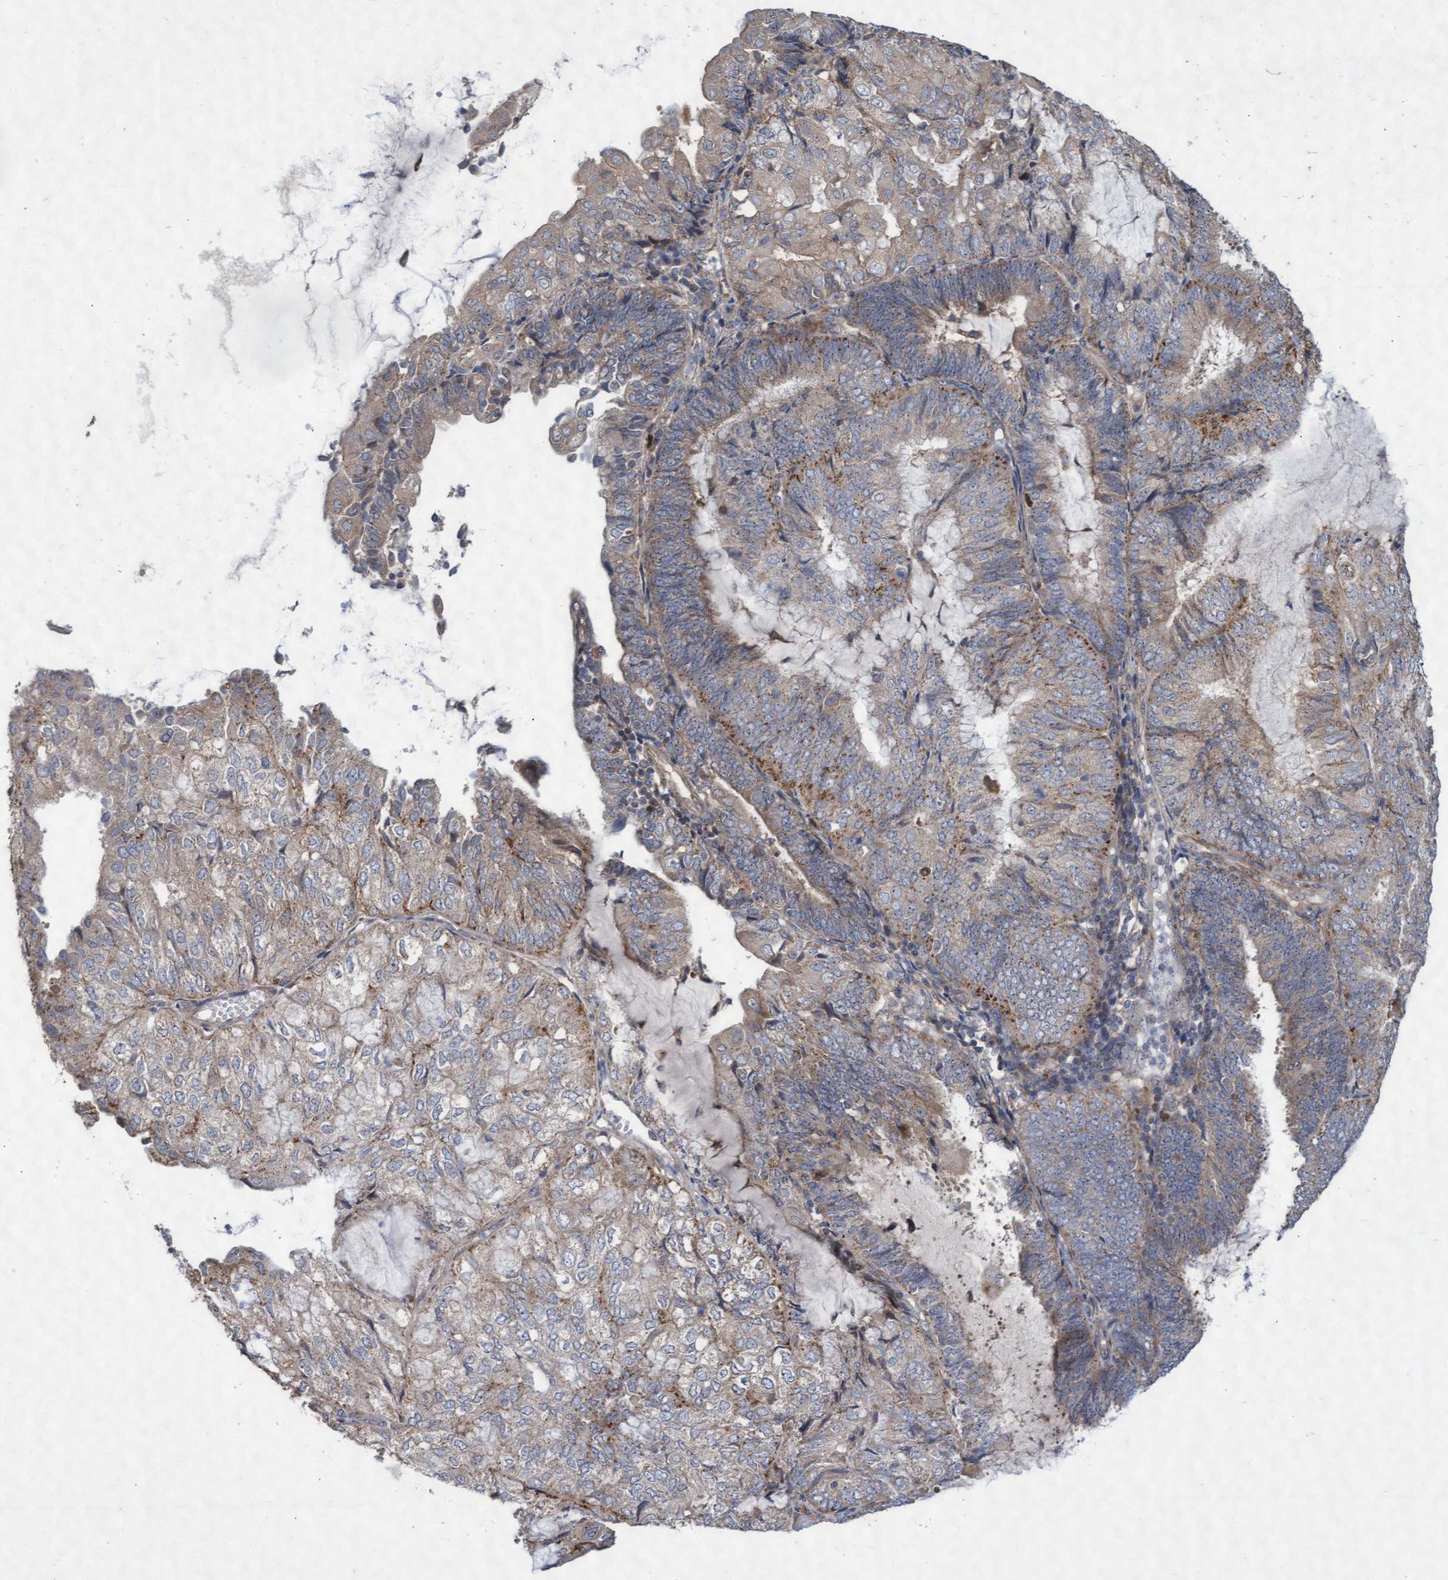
{"staining": {"intensity": "weak", "quantity": ">75%", "location": "cytoplasmic/membranous"}, "tissue": "endometrial cancer", "cell_type": "Tumor cells", "image_type": "cancer", "snomed": [{"axis": "morphology", "description": "Adenocarcinoma, NOS"}, {"axis": "topography", "description": "Endometrium"}], "caption": "Brown immunohistochemical staining in adenocarcinoma (endometrial) exhibits weak cytoplasmic/membranous staining in about >75% of tumor cells. (Stains: DAB (3,3'-diaminobenzidine) in brown, nuclei in blue, Microscopy: brightfield microscopy at high magnification).", "gene": "ABCF2", "patient": {"sex": "female", "age": 81}}